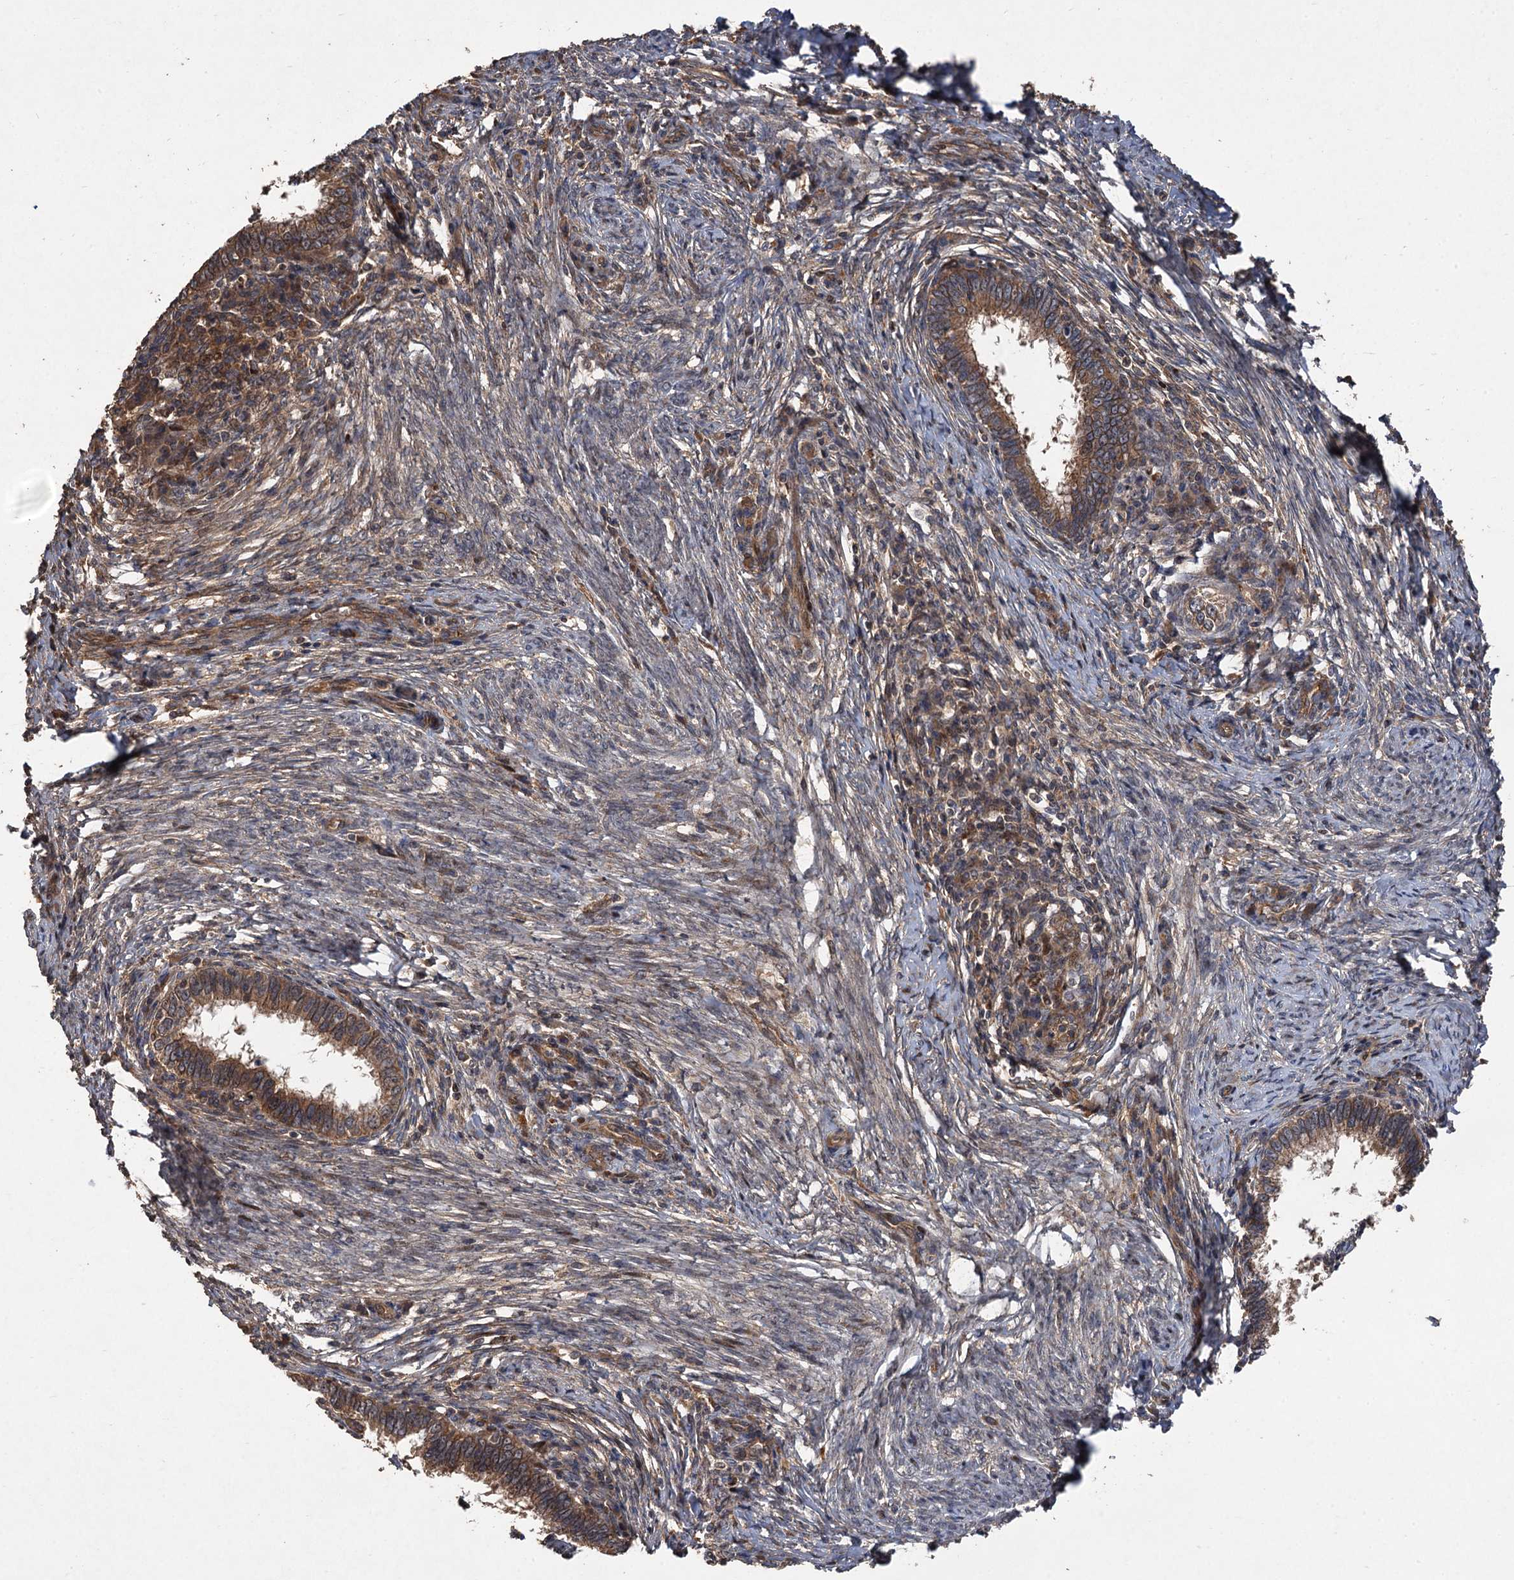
{"staining": {"intensity": "moderate", "quantity": ">75%", "location": "cytoplasmic/membranous"}, "tissue": "cervical cancer", "cell_type": "Tumor cells", "image_type": "cancer", "snomed": [{"axis": "morphology", "description": "Adenocarcinoma, NOS"}, {"axis": "topography", "description": "Cervix"}], "caption": "The immunohistochemical stain highlights moderate cytoplasmic/membranous expression in tumor cells of cervical cancer tissue. (Stains: DAB (3,3'-diaminobenzidine) in brown, nuclei in blue, Microscopy: brightfield microscopy at high magnification).", "gene": "TMEM39B", "patient": {"sex": "female", "age": 36}}